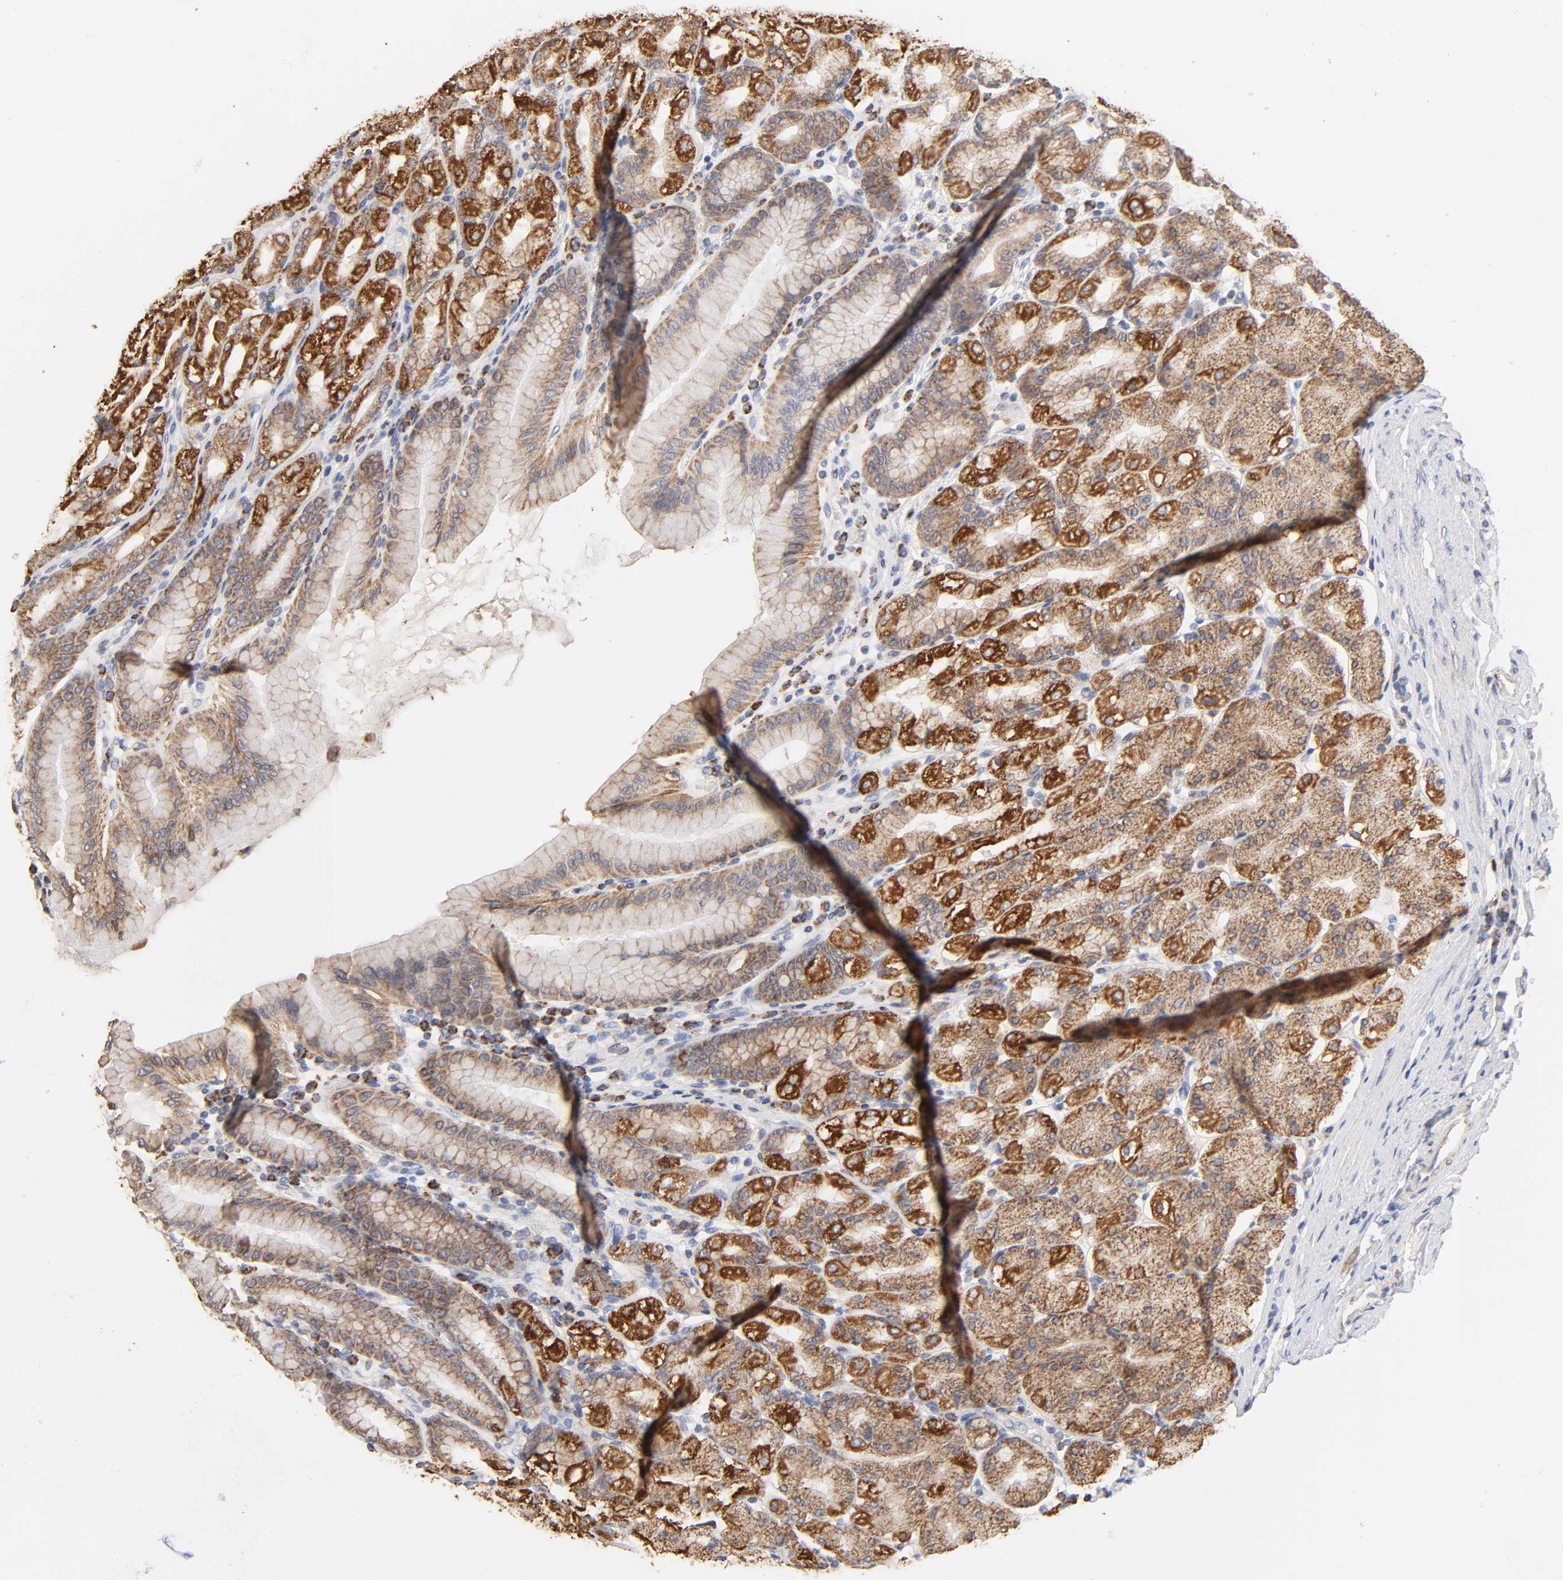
{"staining": {"intensity": "strong", "quantity": ">75%", "location": "cytoplasmic/membranous"}, "tissue": "stomach", "cell_type": "Glandular cells", "image_type": "normal", "snomed": [{"axis": "morphology", "description": "Normal tissue, NOS"}, {"axis": "topography", "description": "Stomach, upper"}], "caption": "Strong cytoplasmic/membranous protein positivity is appreciated in about >75% of glandular cells in stomach. The staining is performed using DAB brown chromogen to label protein expression. The nuclei are counter-stained blue using hematoxylin.", "gene": "CYCS", "patient": {"sex": "male", "age": 68}}